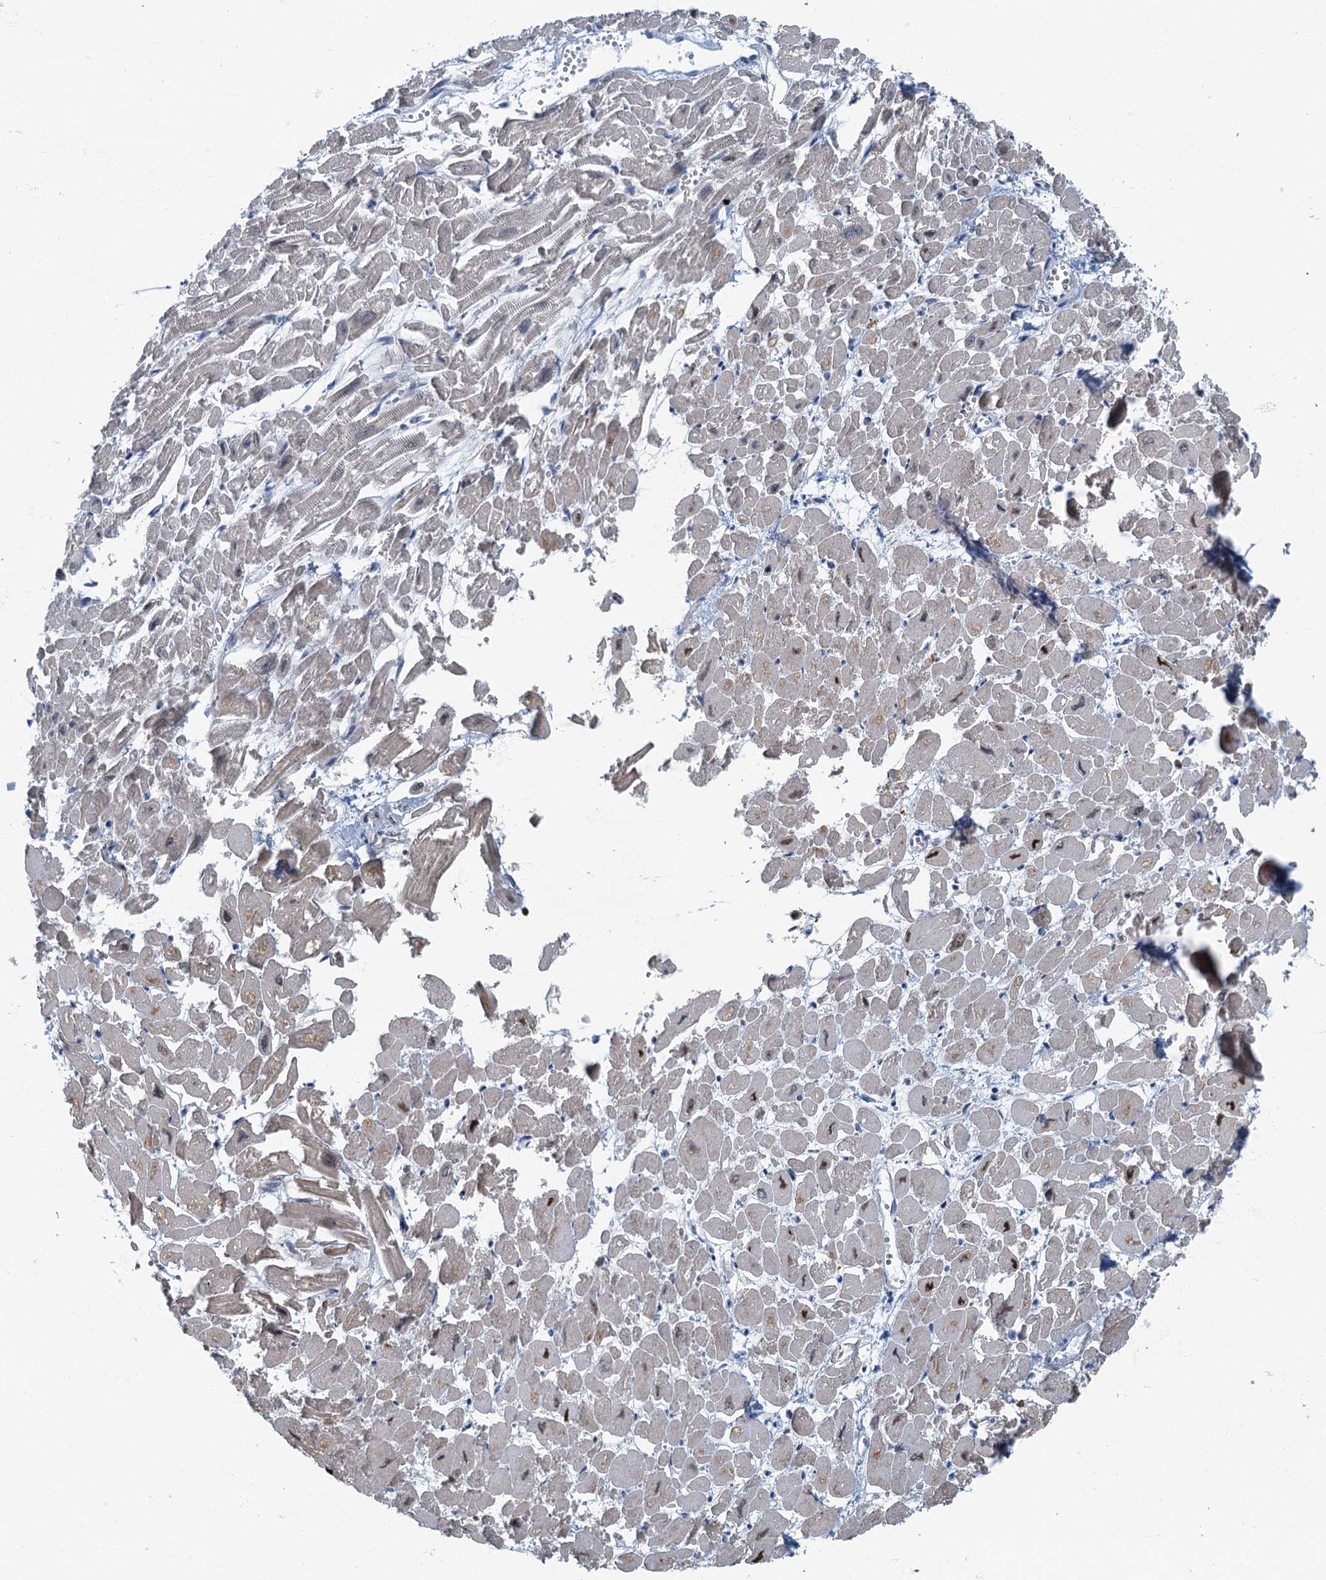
{"staining": {"intensity": "weak", "quantity": "25%-75%", "location": "cytoplasmic/membranous"}, "tissue": "heart muscle", "cell_type": "Cardiomyocytes", "image_type": "normal", "snomed": [{"axis": "morphology", "description": "Normal tissue, NOS"}, {"axis": "topography", "description": "Heart"}], "caption": "Cardiomyocytes demonstrate low levels of weak cytoplasmic/membranous staining in approximately 25%-75% of cells in benign heart muscle. (Stains: DAB in brown, nuclei in blue, Microscopy: brightfield microscopy at high magnification).", "gene": "ANKDD1A", "patient": {"sex": "male", "age": 54}}